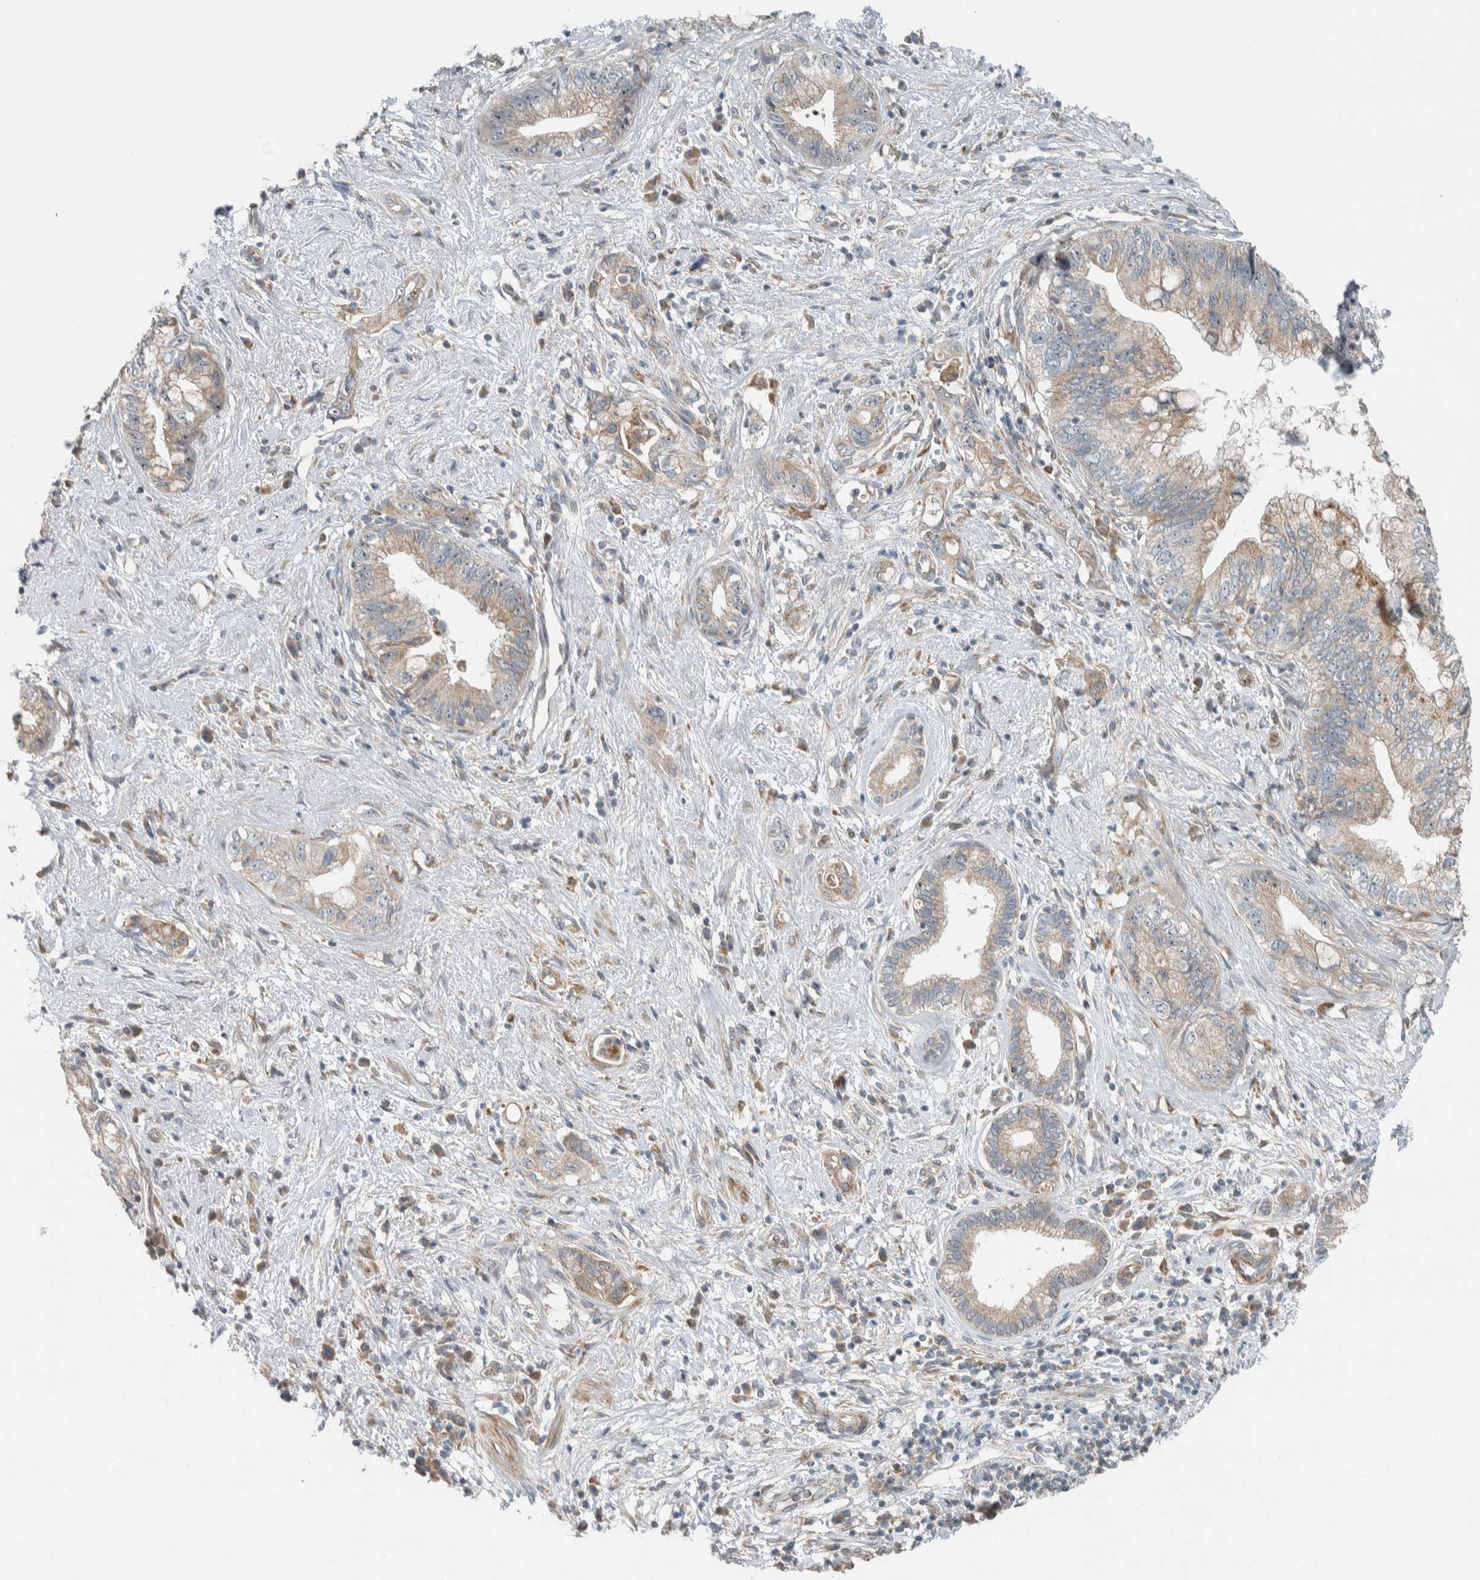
{"staining": {"intensity": "weak", "quantity": ">75%", "location": "cytoplasmic/membranous"}, "tissue": "pancreatic cancer", "cell_type": "Tumor cells", "image_type": "cancer", "snomed": [{"axis": "morphology", "description": "Adenocarcinoma, NOS"}, {"axis": "topography", "description": "Pancreas"}], "caption": "Immunohistochemistry of human pancreatic cancer (adenocarcinoma) reveals low levels of weak cytoplasmic/membranous positivity in about >75% of tumor cells.", "gene": "SLFN12L", "patient": {"sex": "female", "age": 73}}